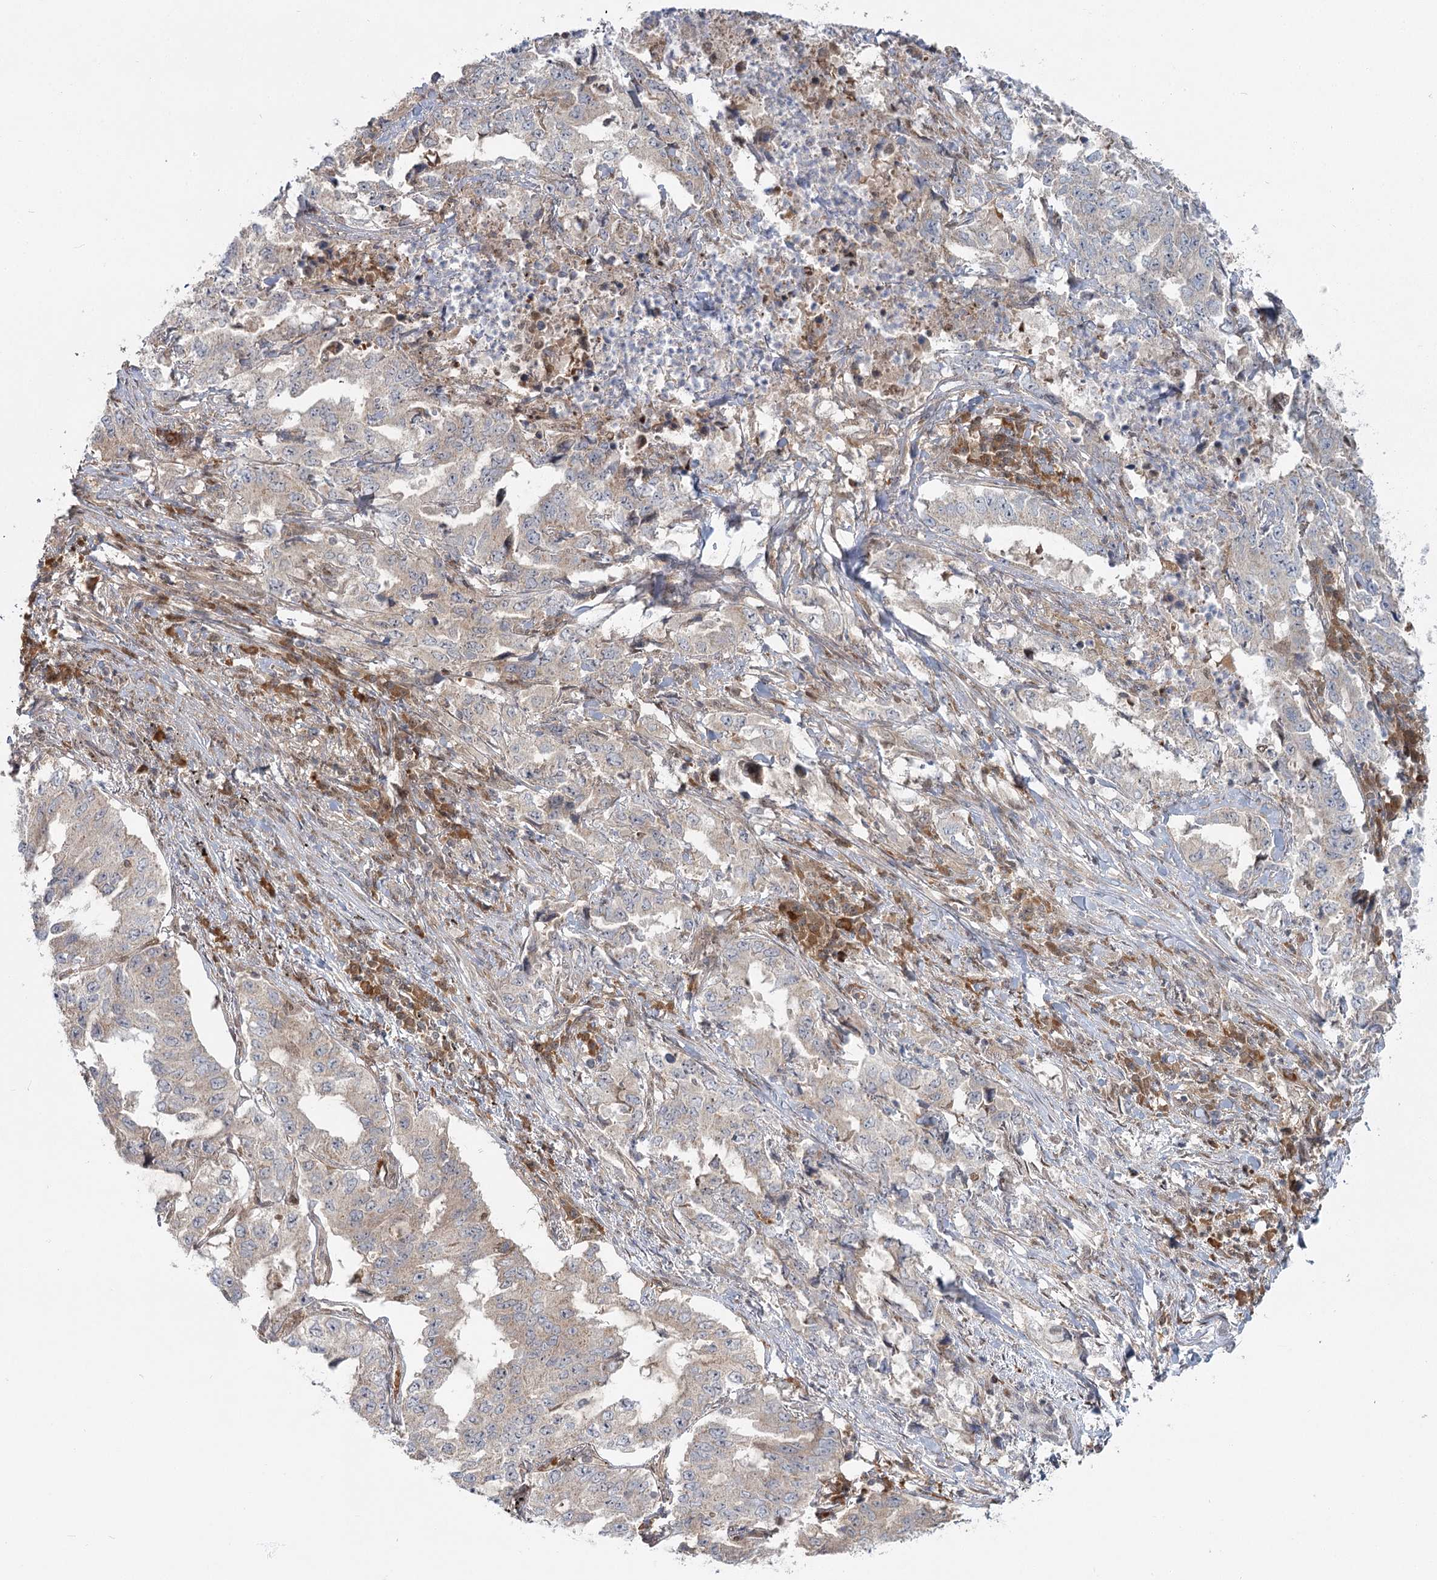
{"staining": {"intensity": "weak", "quantity": "<25%", "location": "cytoplasmic/membranous"}, "tissue": "lung cancer", "cell_type": "Tumor cells", "image_type": "cancer", "snomed": [{"axis": "morphology", "description": "Adenocarcinoma, NOS"}, {"axis": "topography", "description": "Lung"}], "caption": "A photomicrograph of lung cancer (adenocarcinoma) stained for a protein reveals no brown staining in tumor cells.", "gene": "THNSL1", "patient": {"sex": "female", "age": 51}}